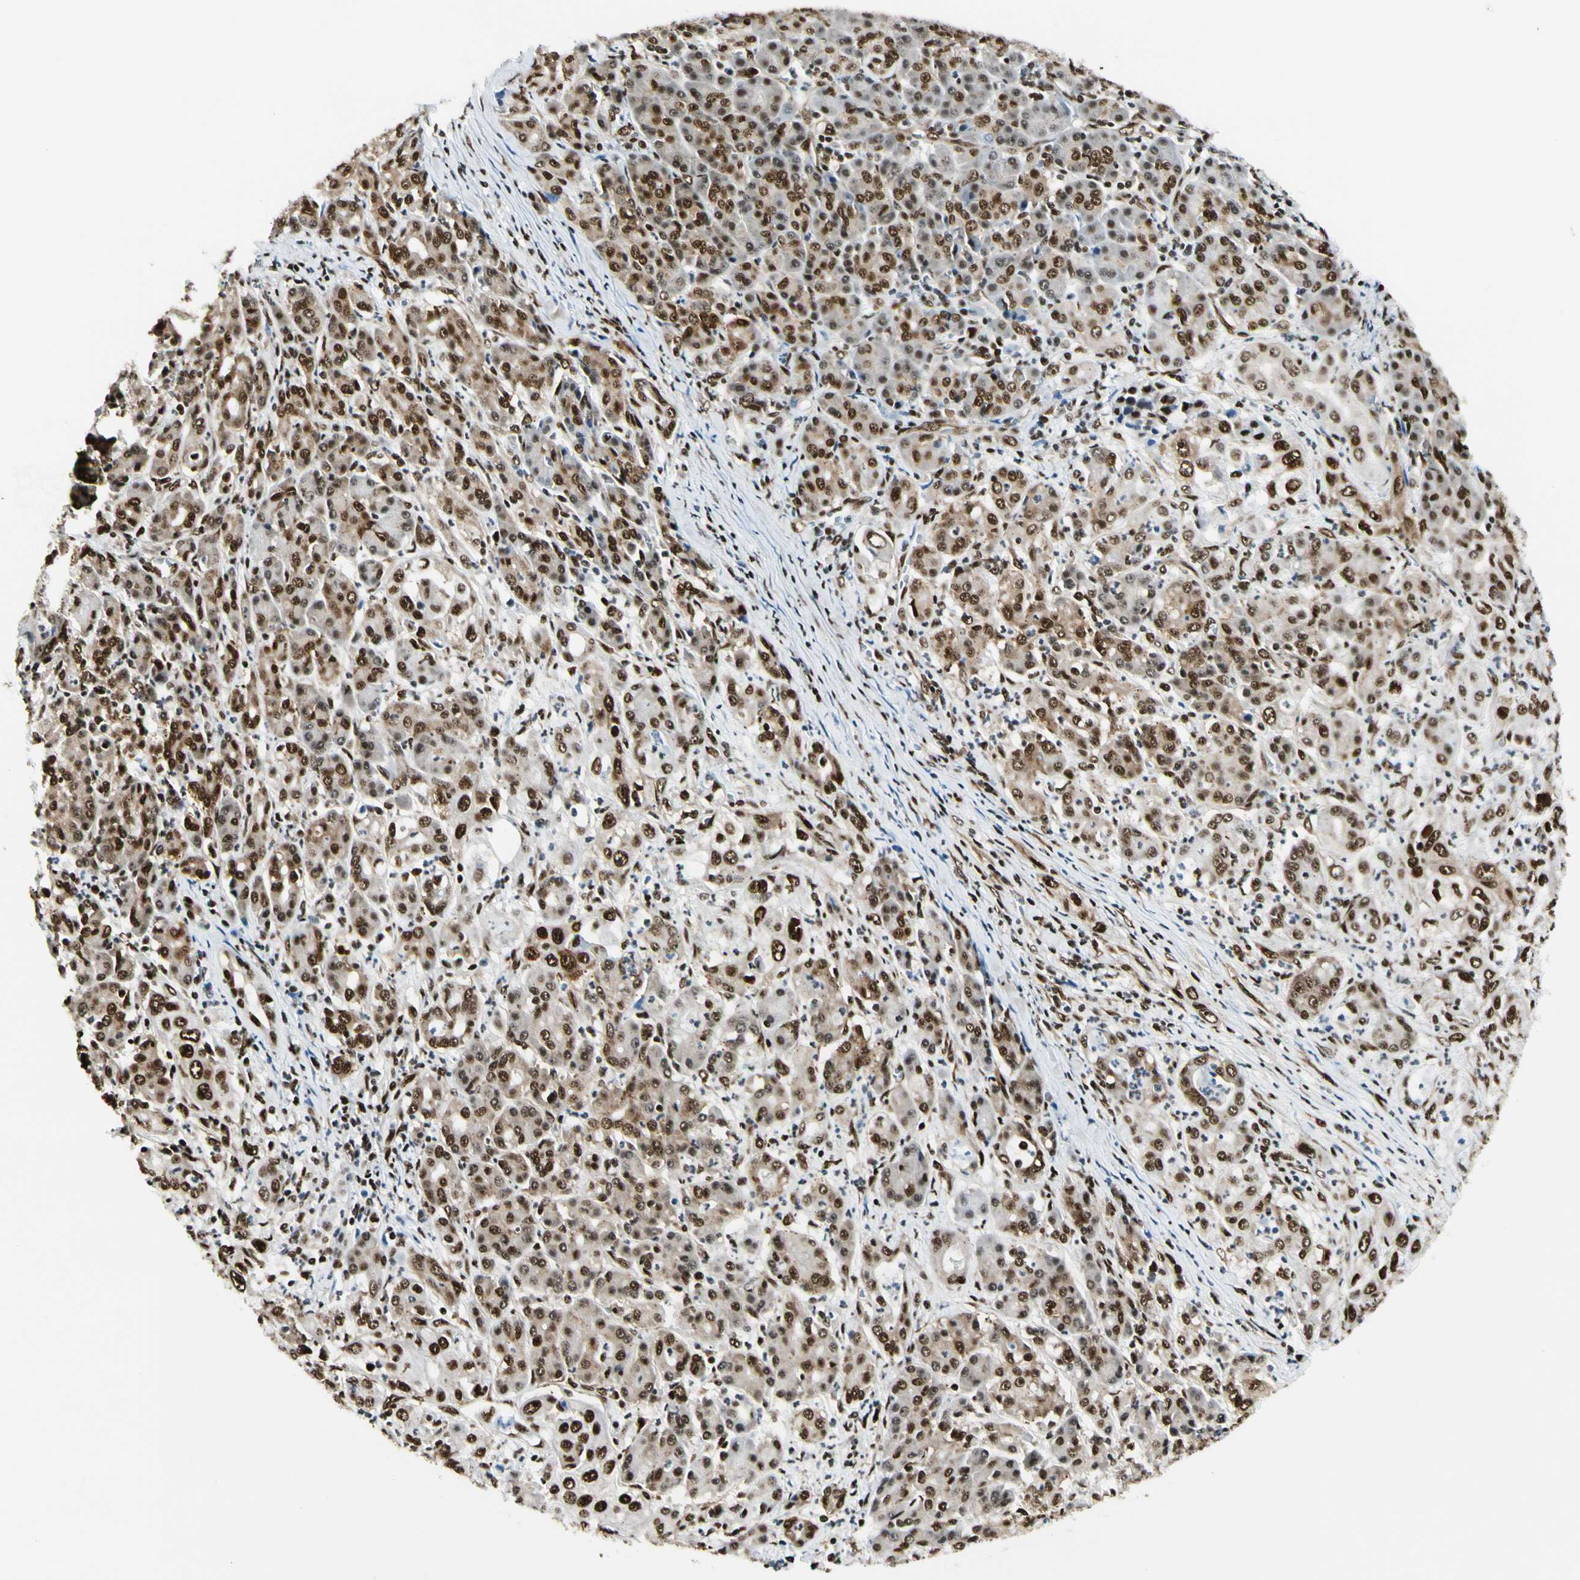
{"staining": {"intensity": "strong", "quantity": "25%-75%", "location": "cytoplasmic/membranous,nuclear"}, "tissue": "pancreatic cancer", "cell_type": "Tumor cells", "image_type": "cancer", "snomed": [{"axis": "morphology", "description": "Adenocarcinoma, NOS"}, {"axis": "topography", "description": "Pancreas"}], "caption": "Immunohistochemistry (IHC) image of pancreatic cancer (adenocarcinoma) stained for a protein (brown), which reveals high levels of strong cytoplasmic/membranous and nuclear expression in approximately 25%-75% of tumor cells.", "gene": "FUS", "patient": {"sex": "male", "age": 70}}